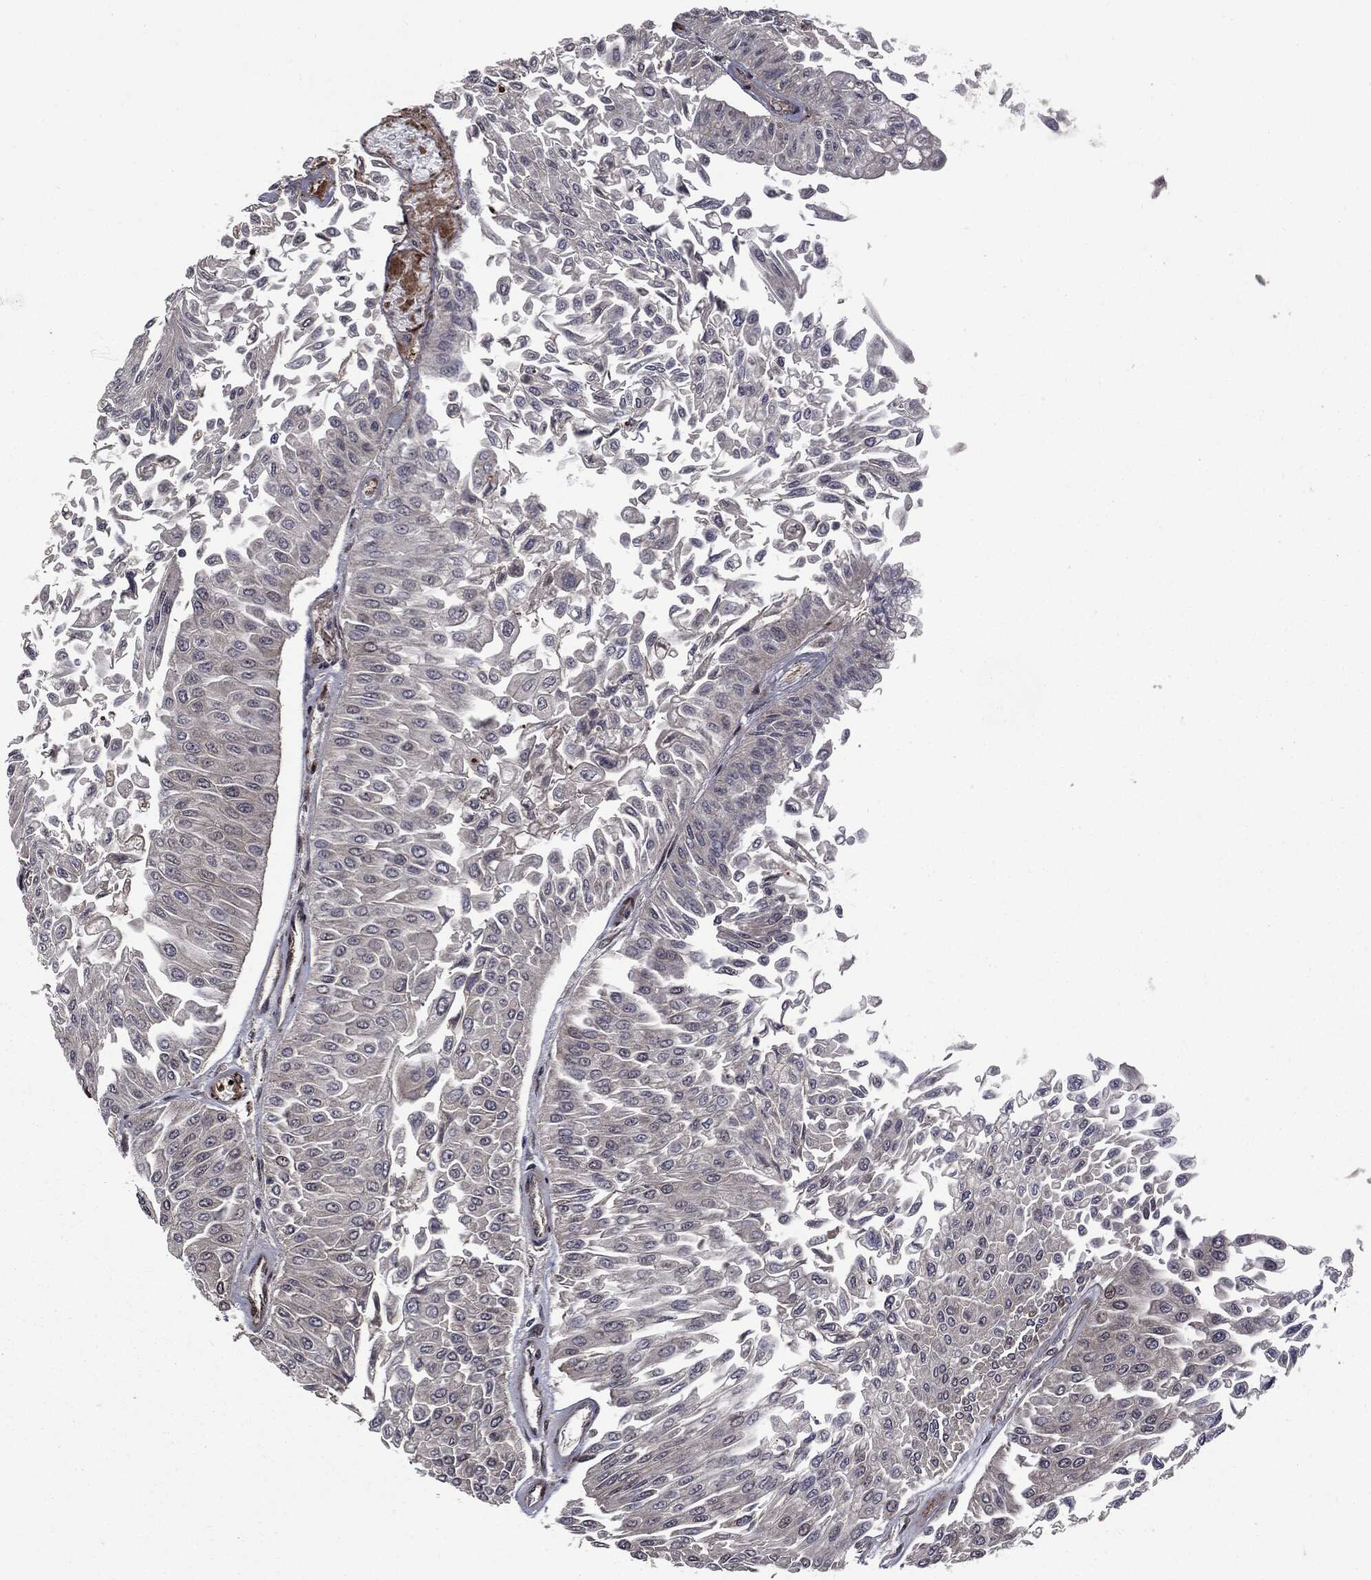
{"staining": {"intensity": "weak", "quantity": "<25%", "location": "nuclear"}, "tissue": "urothelial cancer", "cell_type": "Tumor cells", "image_type": "cancer", "snomed": [{"axis": "morphology", "description": "Urothelial carcinoma, Low grade"}, {"axis": "topography", "description": "Urinary bladder"}], "caption": "Tumor cells are negative for protein expression in human urothelial cancer.", "gene": "SMAD4", "patient": {"sex": "male", "age": 67}}